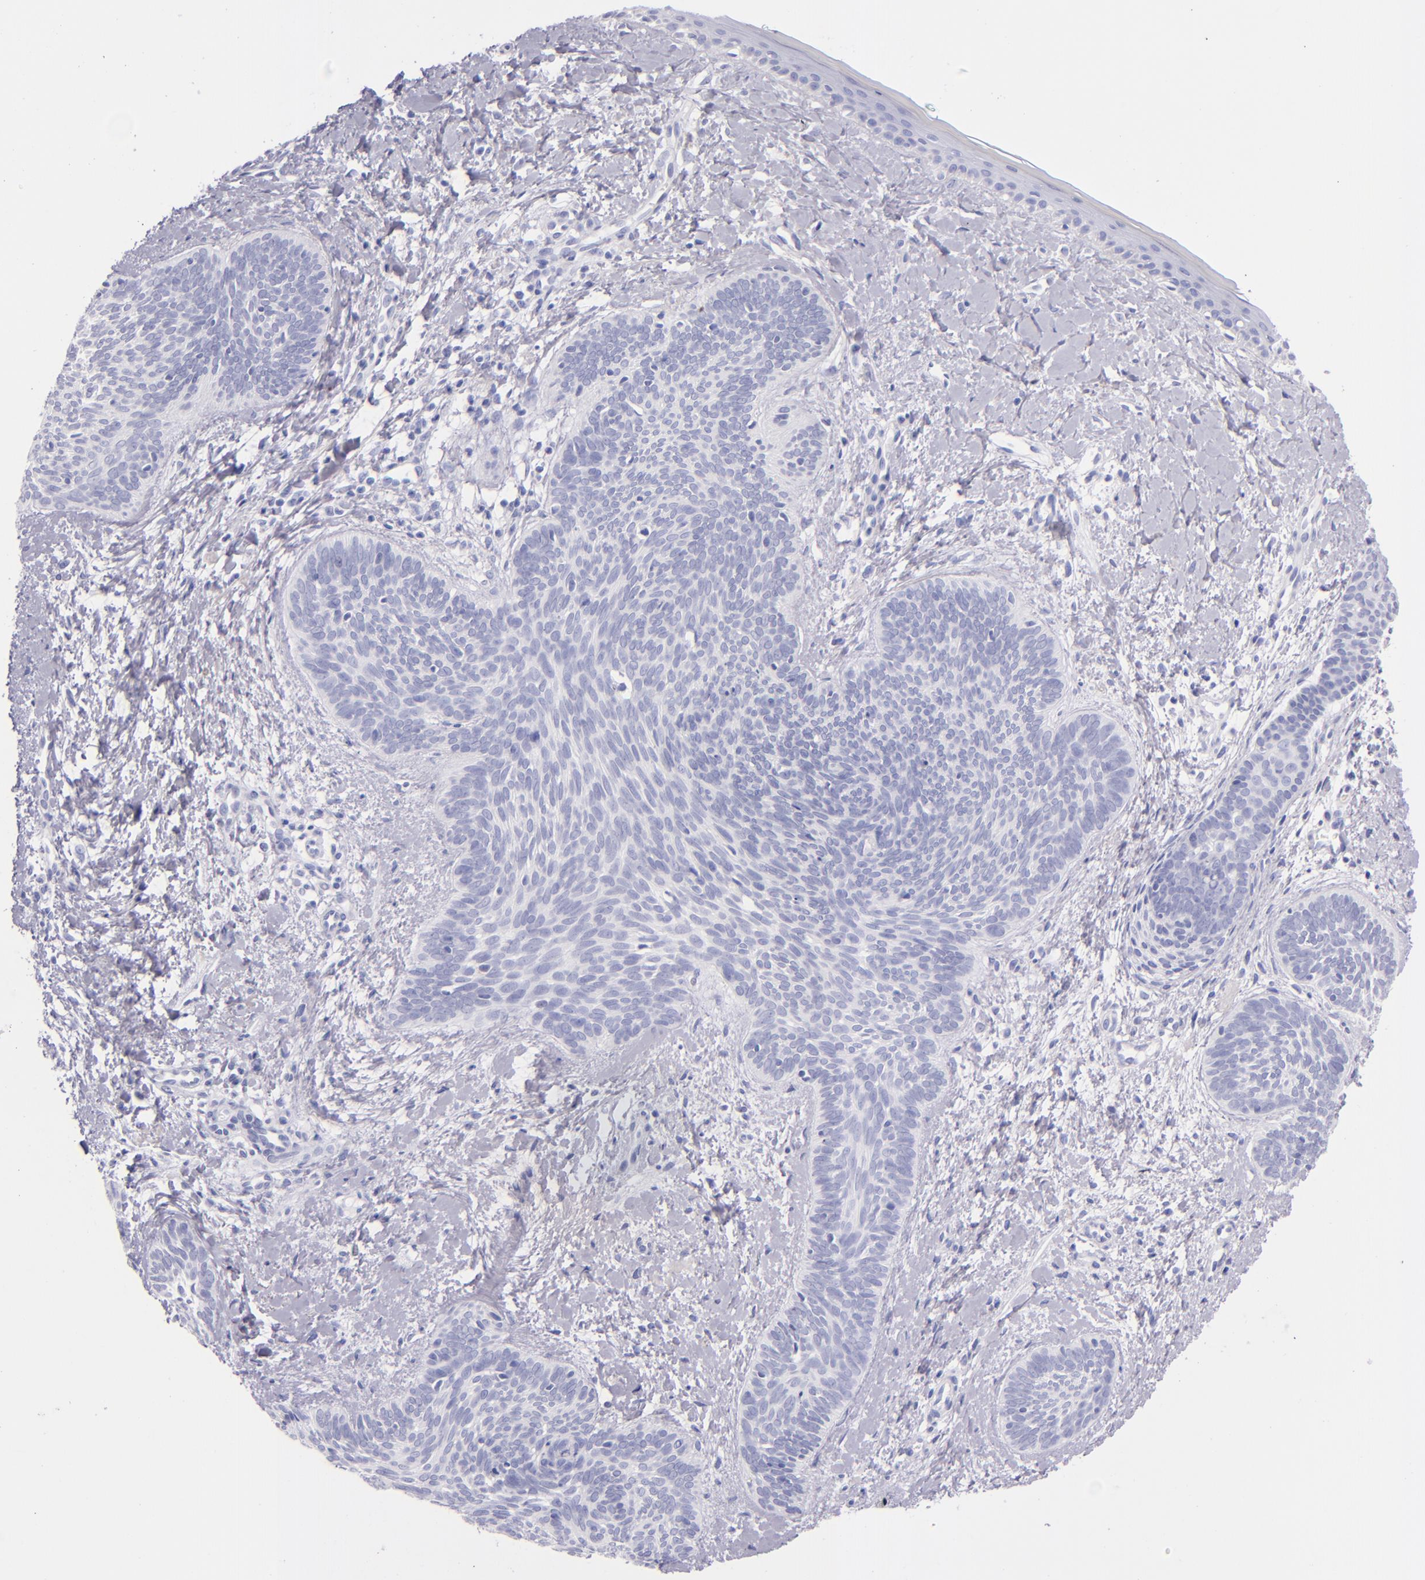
{"staining": {"intensity": "negative", "quantity": "none", "location": "none"}, "tissue": "skin cancer", "cell_type": "Tumor cells", "image_type": "cancer", "snomed": [{"axis": "morphology", "description": "Basal cell carcinoma"}, {"axis": "topography", "description": "Skin"}], "caption": "Tumor cells show no significant staining in basal cell carcinoma (skin).", "gene": "SFTPB", "patient": {"sex": "female", "age": 81}}